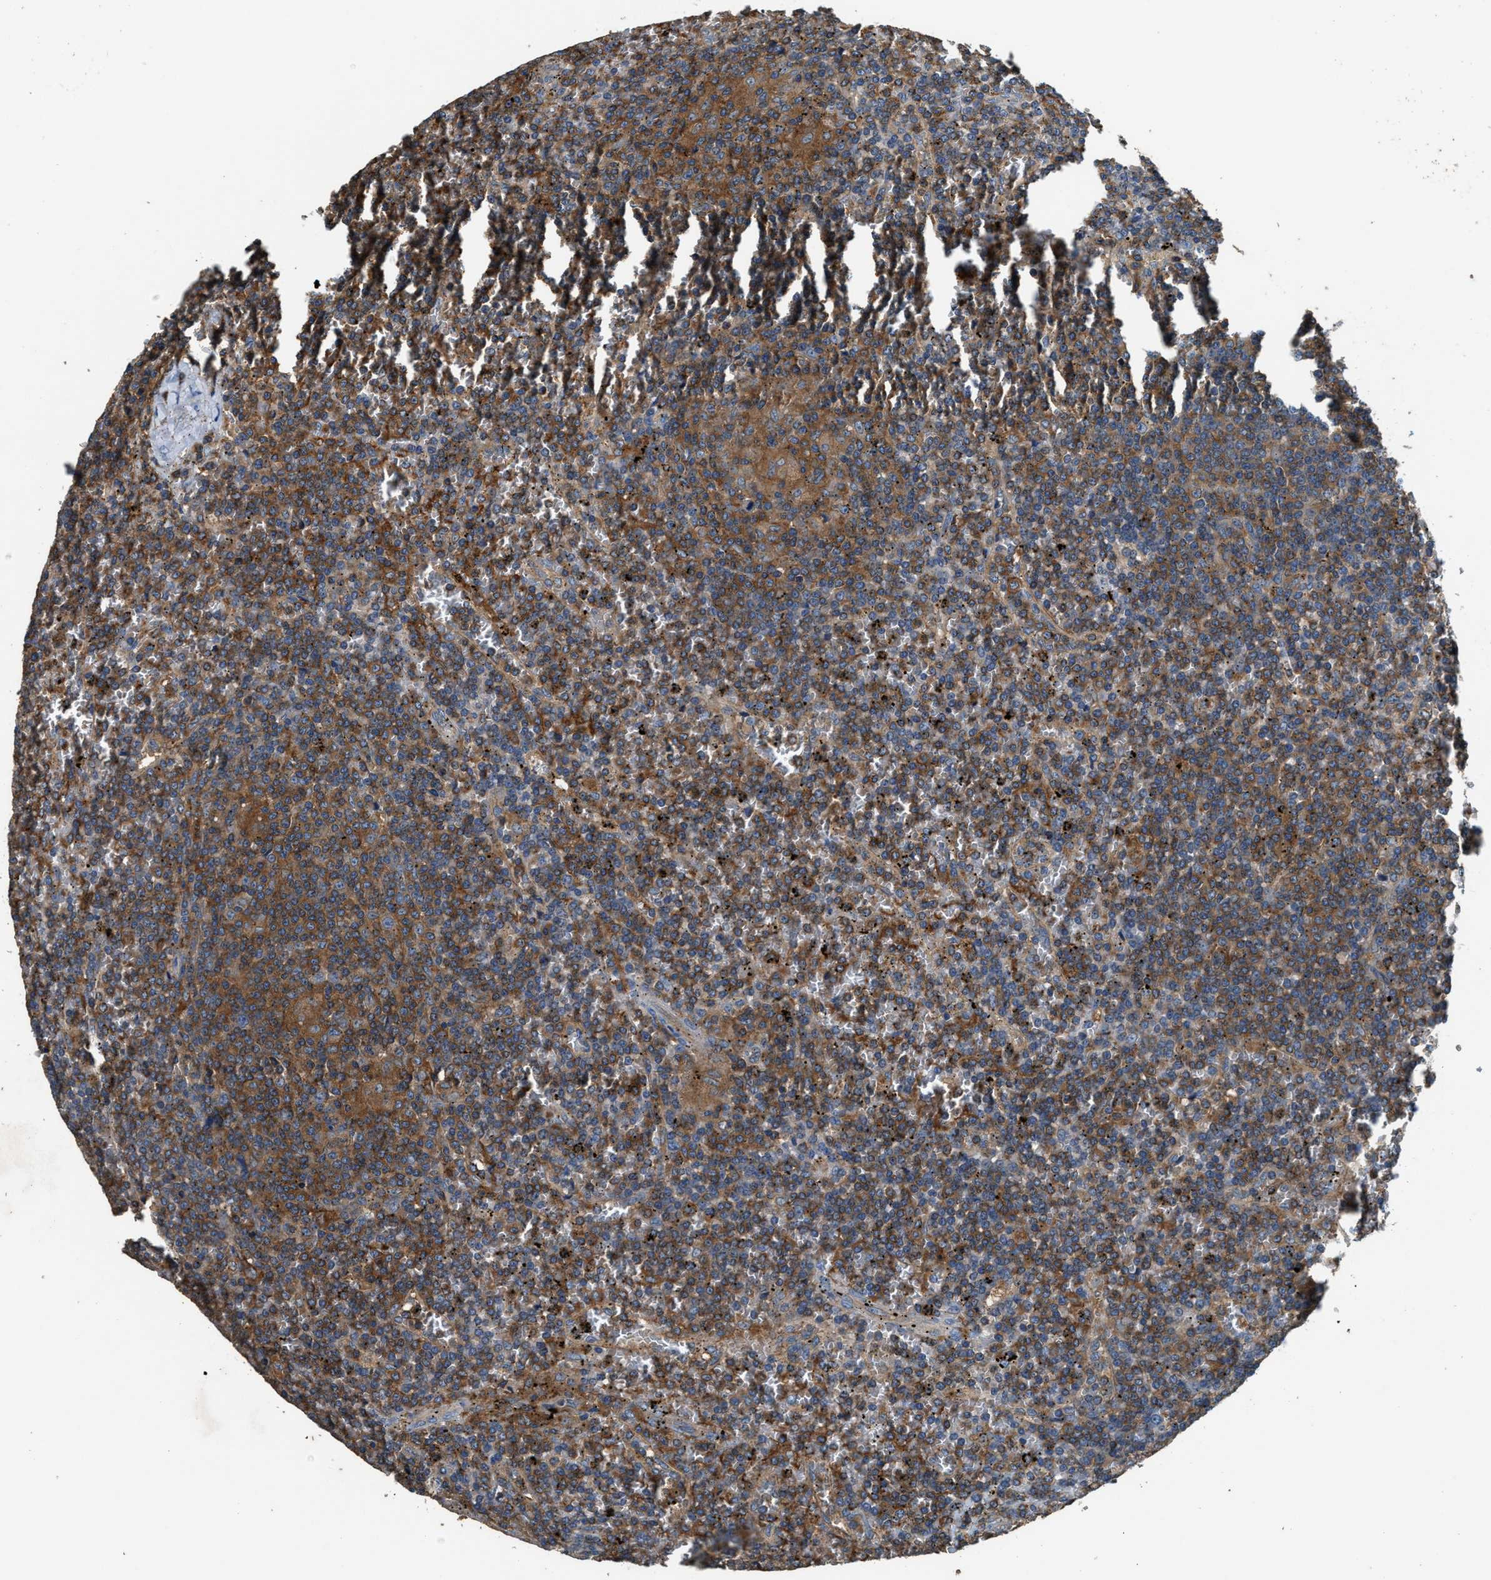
{"staining": {"intensity": "moderate", "quantity": ">75%", "location": "cytoplasmic/membranous"}, "tissue": "lymphoma", "cell_type": "Tumor cells", "image_type": "cancer", "snomed": [{"axis": "morphology", "description": "Malignant lymphoma, non-Hodgkin's type, Low grade"}, {"axis": "topography", "description": "Spleen"}], "caption": "A micrograph of lymphoma stained for a protein shows moderate cytoplasmic/membranous brown staining in tumor cells.", "gene": "BLOC1S1", "patient": {"sex": "female", "age": 19}}